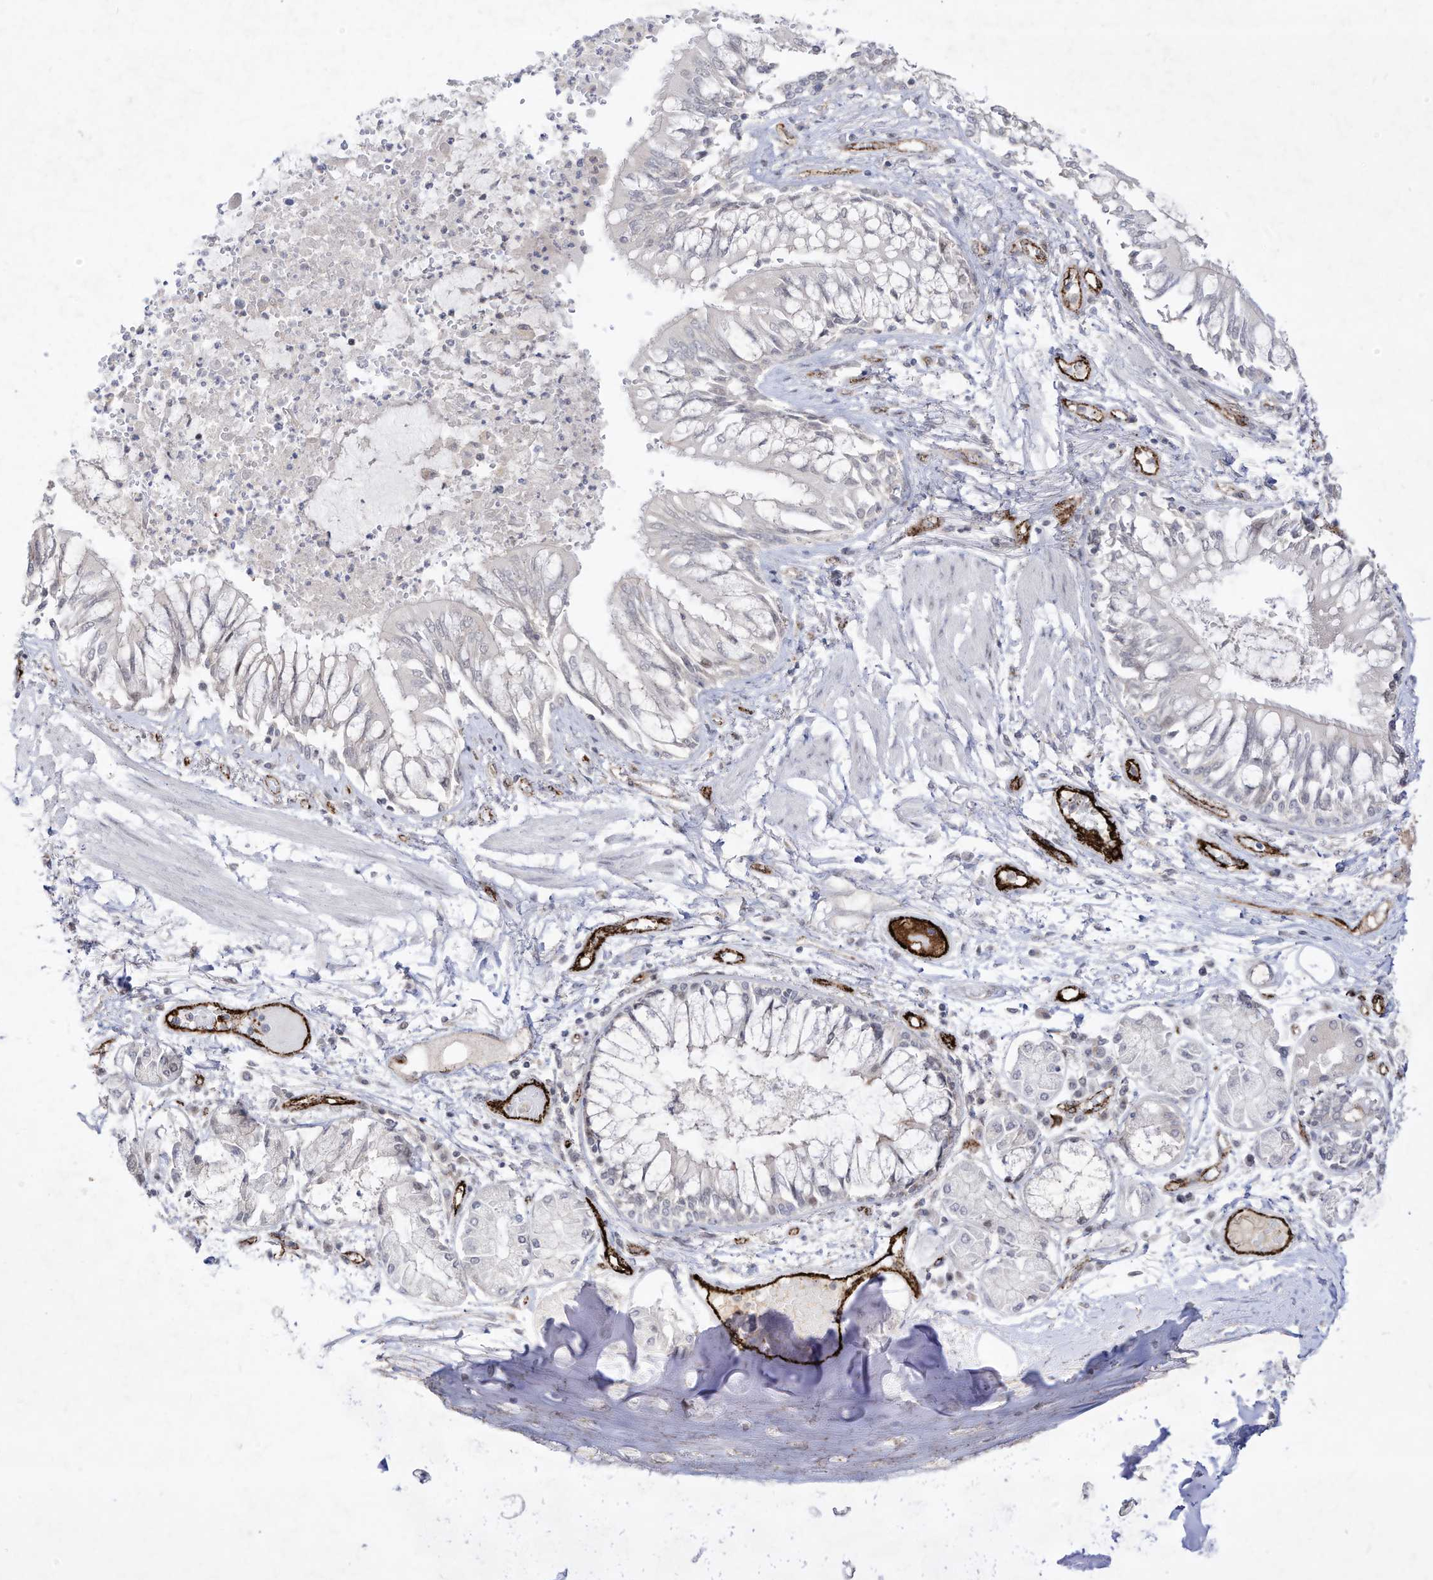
{"staining": {"intensity": "weak", "quantity": "<25%", "location": "cytoplasmic/membranous,nuclear"}, "tissue": "bronchus", "cell_type": "Respiratory epithelial cells", "image_type": "normal", "snomed": [{"axis": "morphology", "description": "Normal tissue, NOS"}, {"axis": "topography", "description": "Cartilage tissue"}, {"axis": "topography", "description": "Bronchus"}, {"axis": "topography", "description": "Lung"}], "caption": "The image displays no staining of respiratory epithelial cells in benign bronchus. The staining was performed using DAB (3,3'-diaminobenzidine) to visualize the protein expression in brown, while the nuclei were stained in blue with hematoxylin (Magnification: 20x).", "gene": "ZGRF1", "patient": {"sex": "female", "age": 49}}